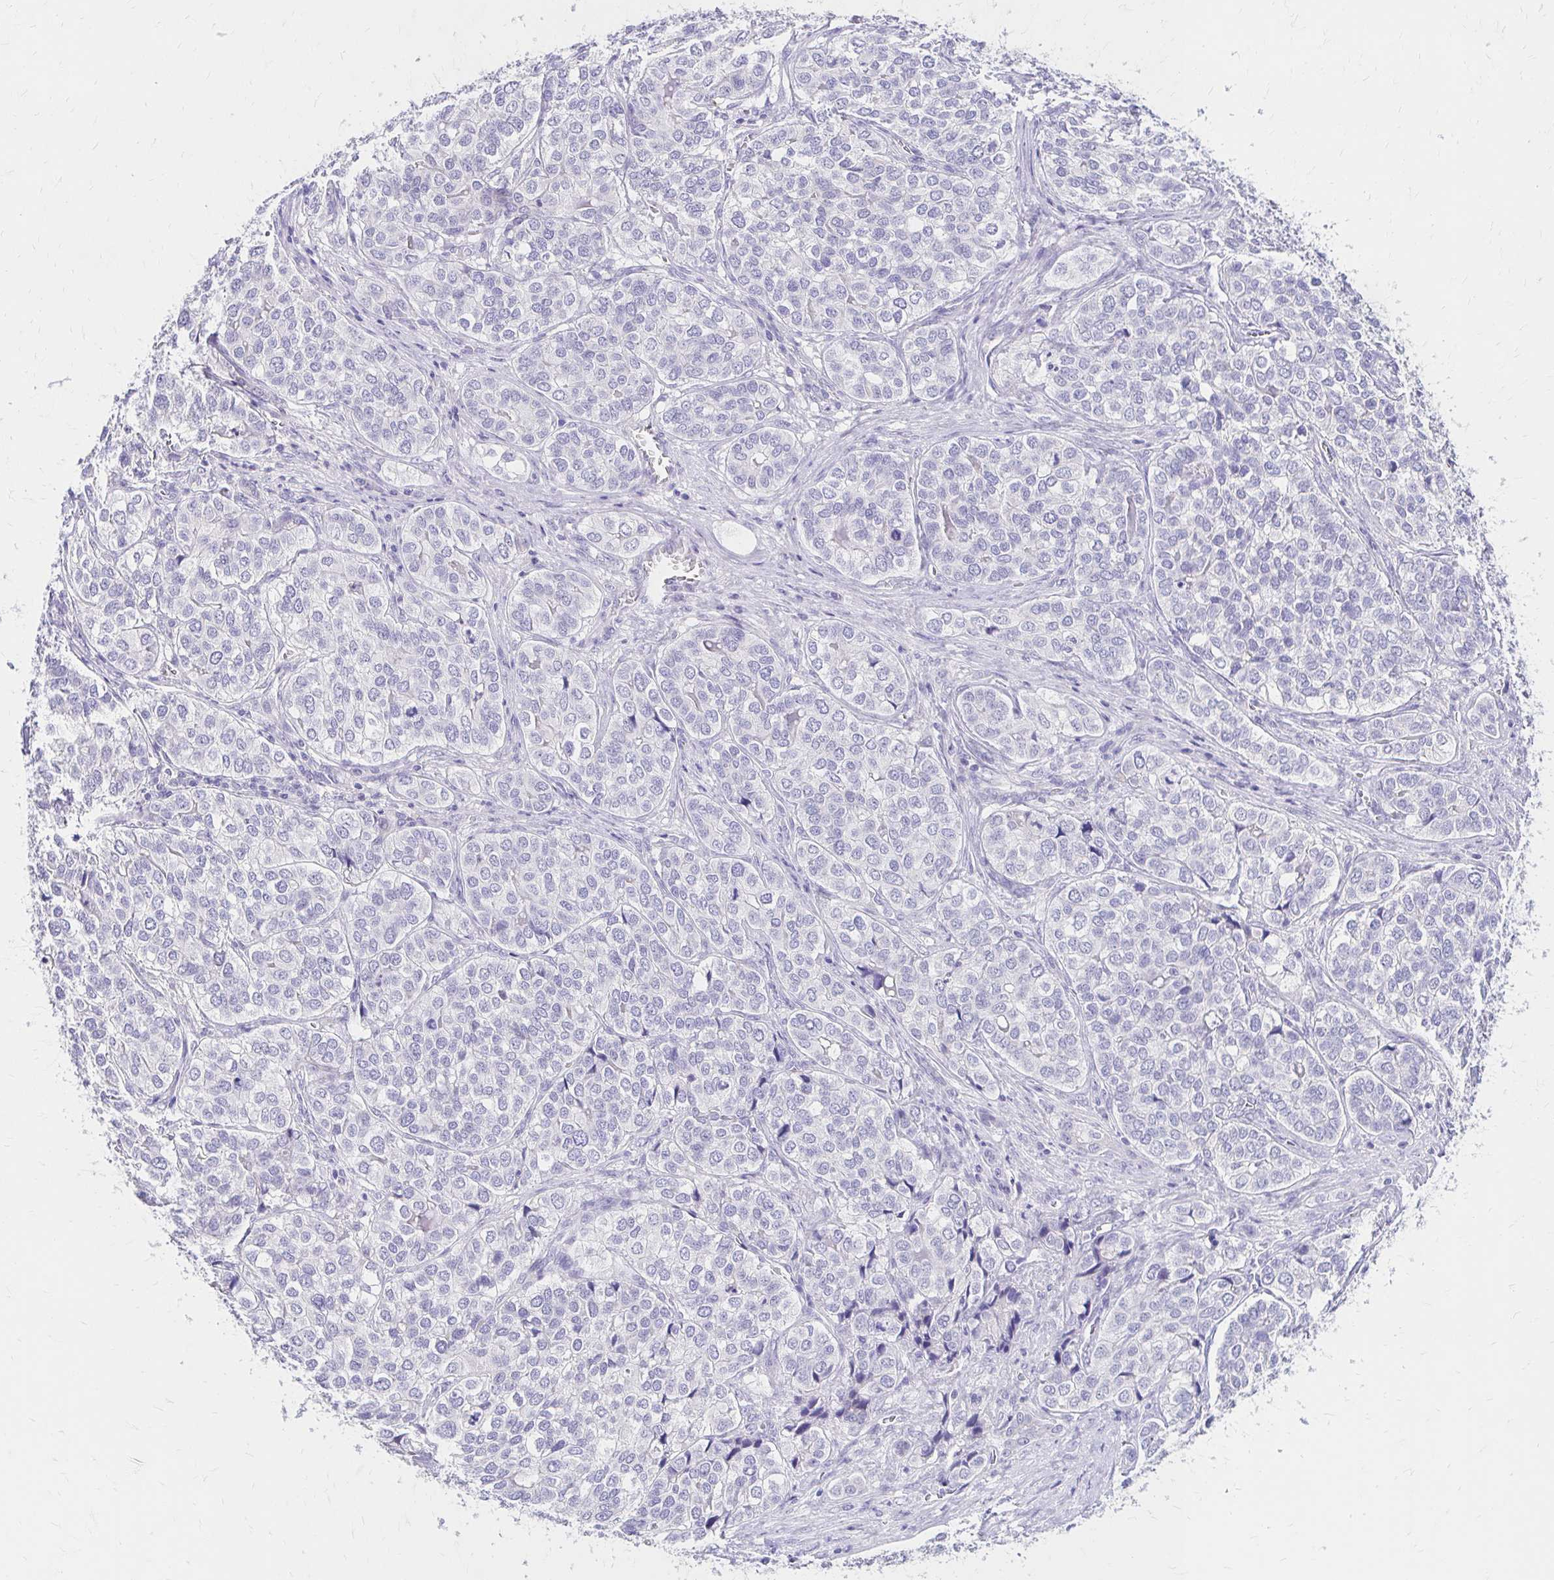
{"staining": {"intensity": "negative", "quantity": "none", "location": "none"}, "tissue": "liver cancer", "cell_type": "Tumor cells", "image_type": "cancer", "snomed": [{"axis": "morphology", "description": "Cholangiocarcinoma"}, {"axis": "topography", "description": "Liver"}], "caption": "Immunohistochemical staining of liver cancer (cholangiocarcinoma) demonstrates no significant expression in tumor cells.", "gene": "AZGP1", "patient": {"sex": "male", "age": 56}}